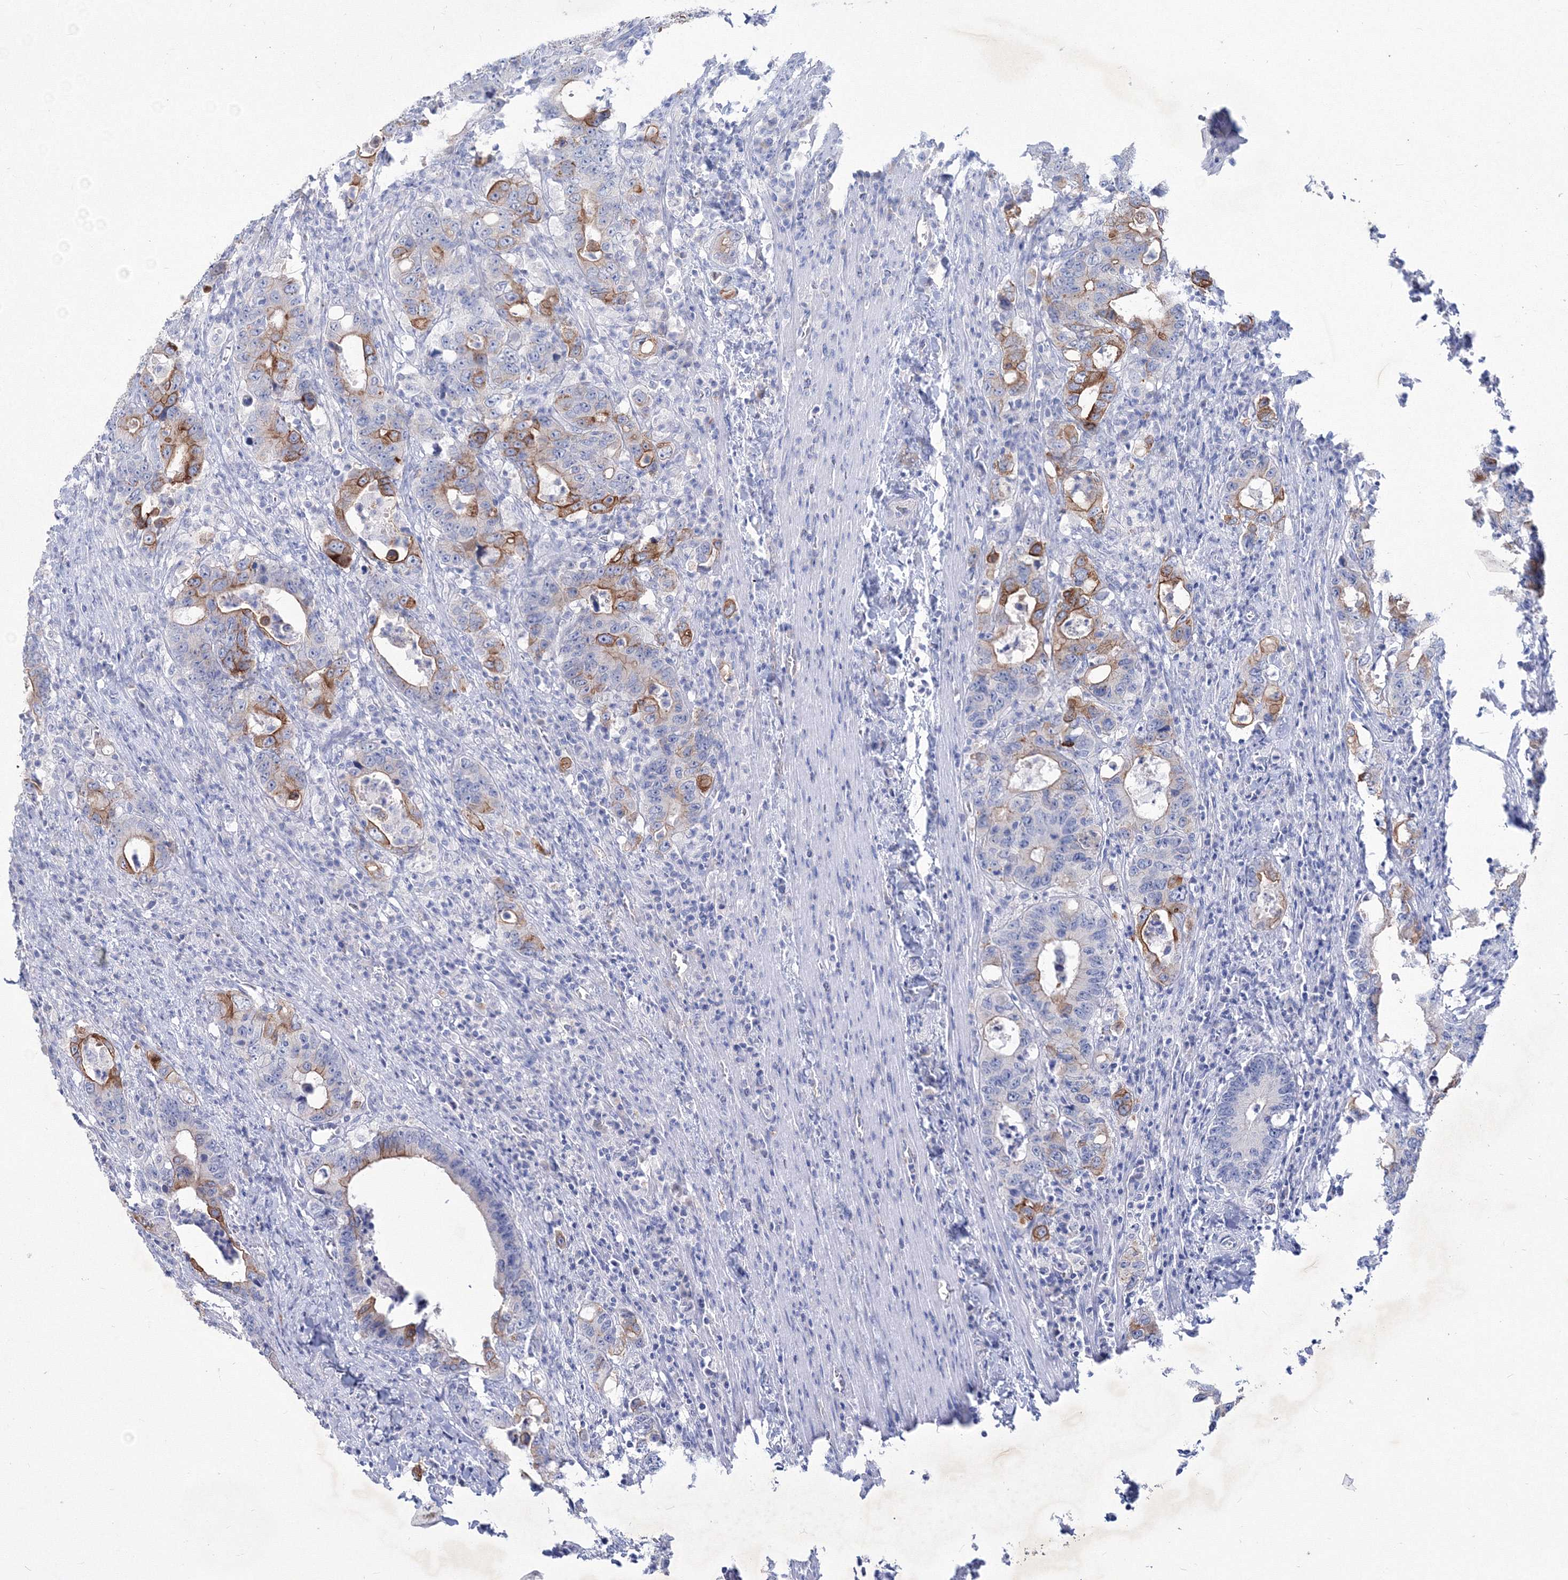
{"staining": {"intensity": "moderate", "quantity": "25%-75%", "location": "cytoplasmic/membranous"}, "tissue": "colorectal cancer", "cell_type": "Tumor cells", "image_type": "cancer", "snomed": [{"axis": "morphology", "description": "Adenocarcinoma, NOS"}, {"axis": "topography", "description": "Colon"}], "caption": "Approximately 25%-75% of tumor cells in human colorectal adenocarcinoma demonstrate moderate cytoplasmic/membranous protein expression as visualized by brown immunohistochemical staining.", "gene": "TMEM139", "patient": {"sex": "female", "age": 75}}